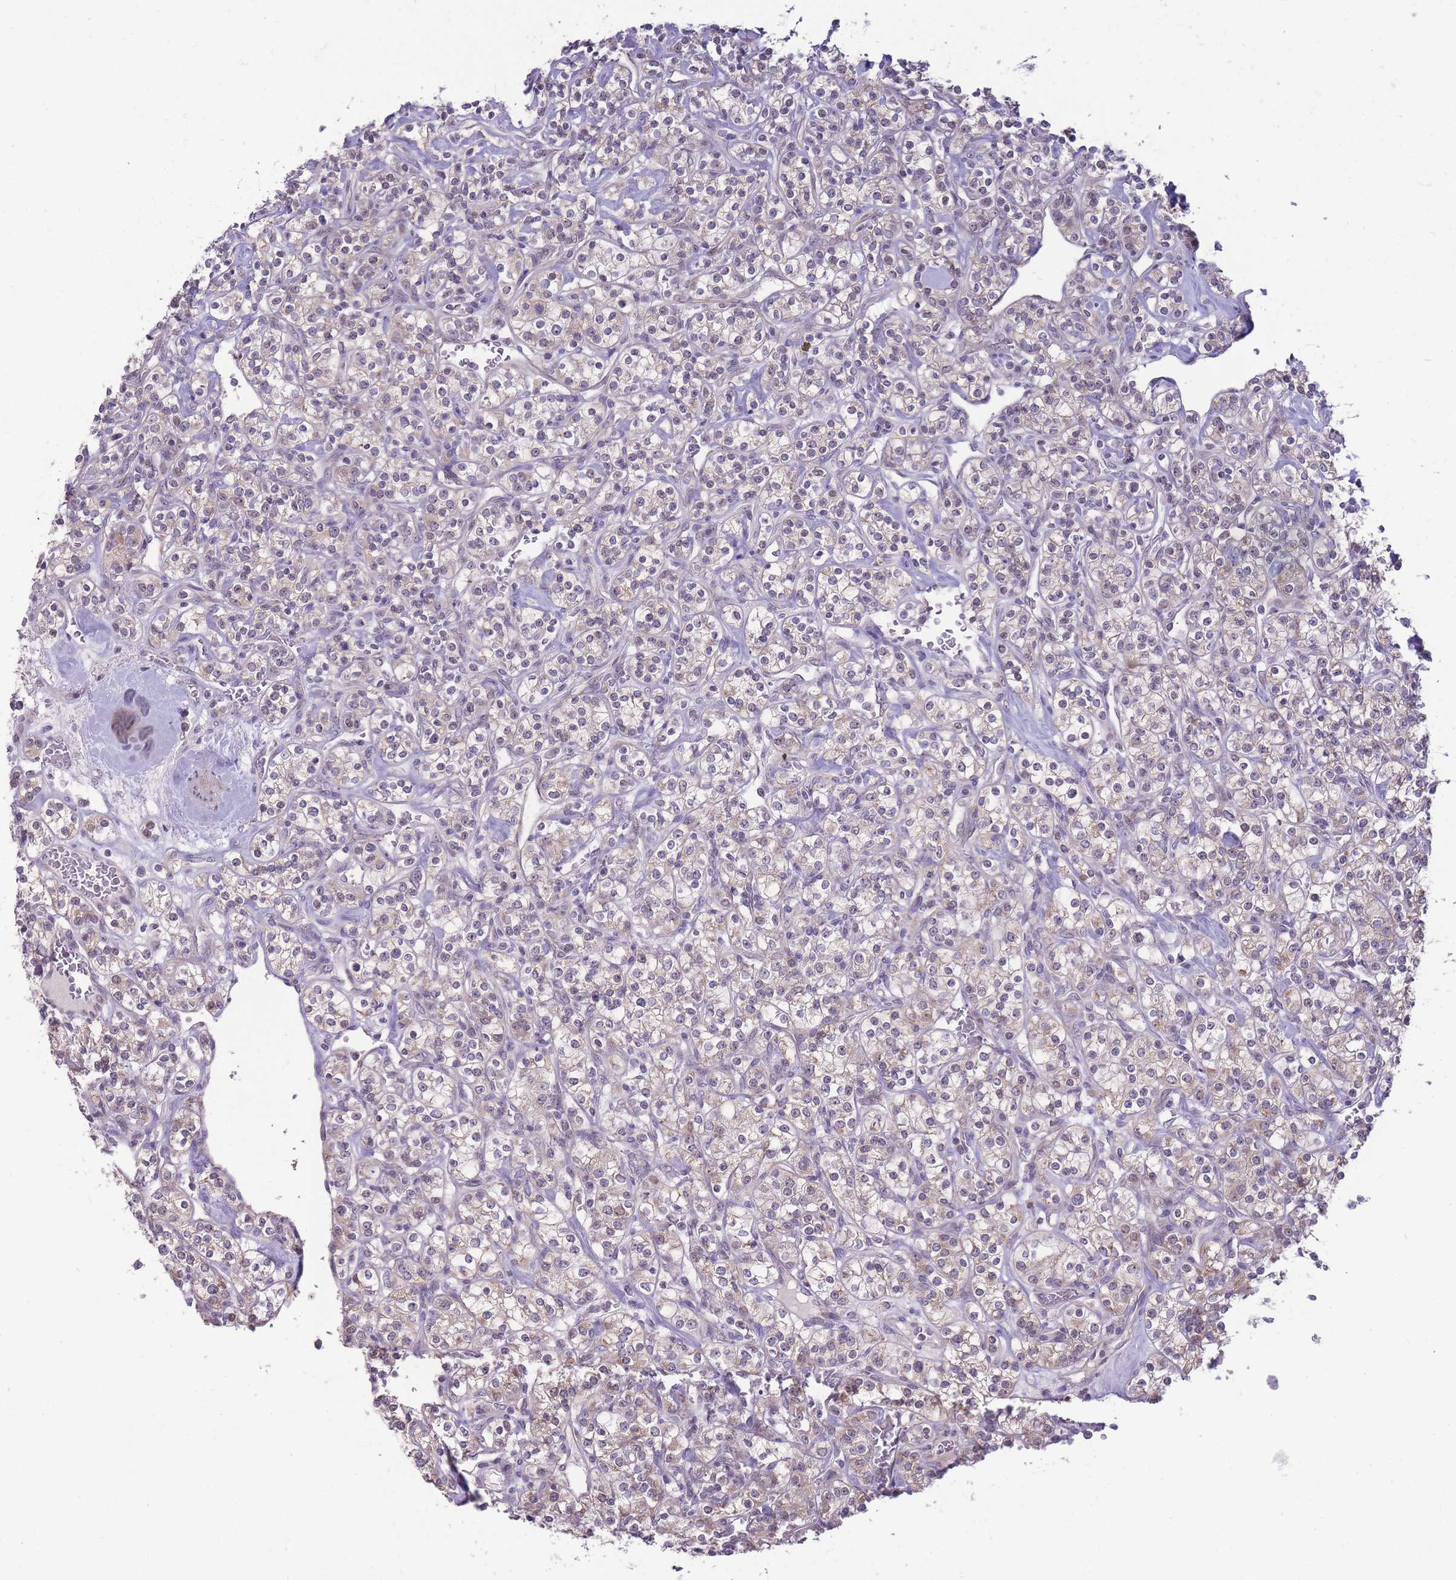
{"staining": {"intensity": "weak", "quantity": "<25%", "location": "cytoplasmic/membranous"}, "tissue": "renal cancer", "cell_type": "Tumor cells", "image_type": "cancer", "snomed": [{"axis": "morphology", "description": "Adenocarcinoma, NOS"}, {"axis": "topography", "description": "Kidney"}], "caption": "Renal cancer (adenocarcinoma) was stained to show a protein in brown. There is no significant positivity in tumor cells.", "gene": "MCIDAS", "patient": {"sex": "male", "age": 77}}